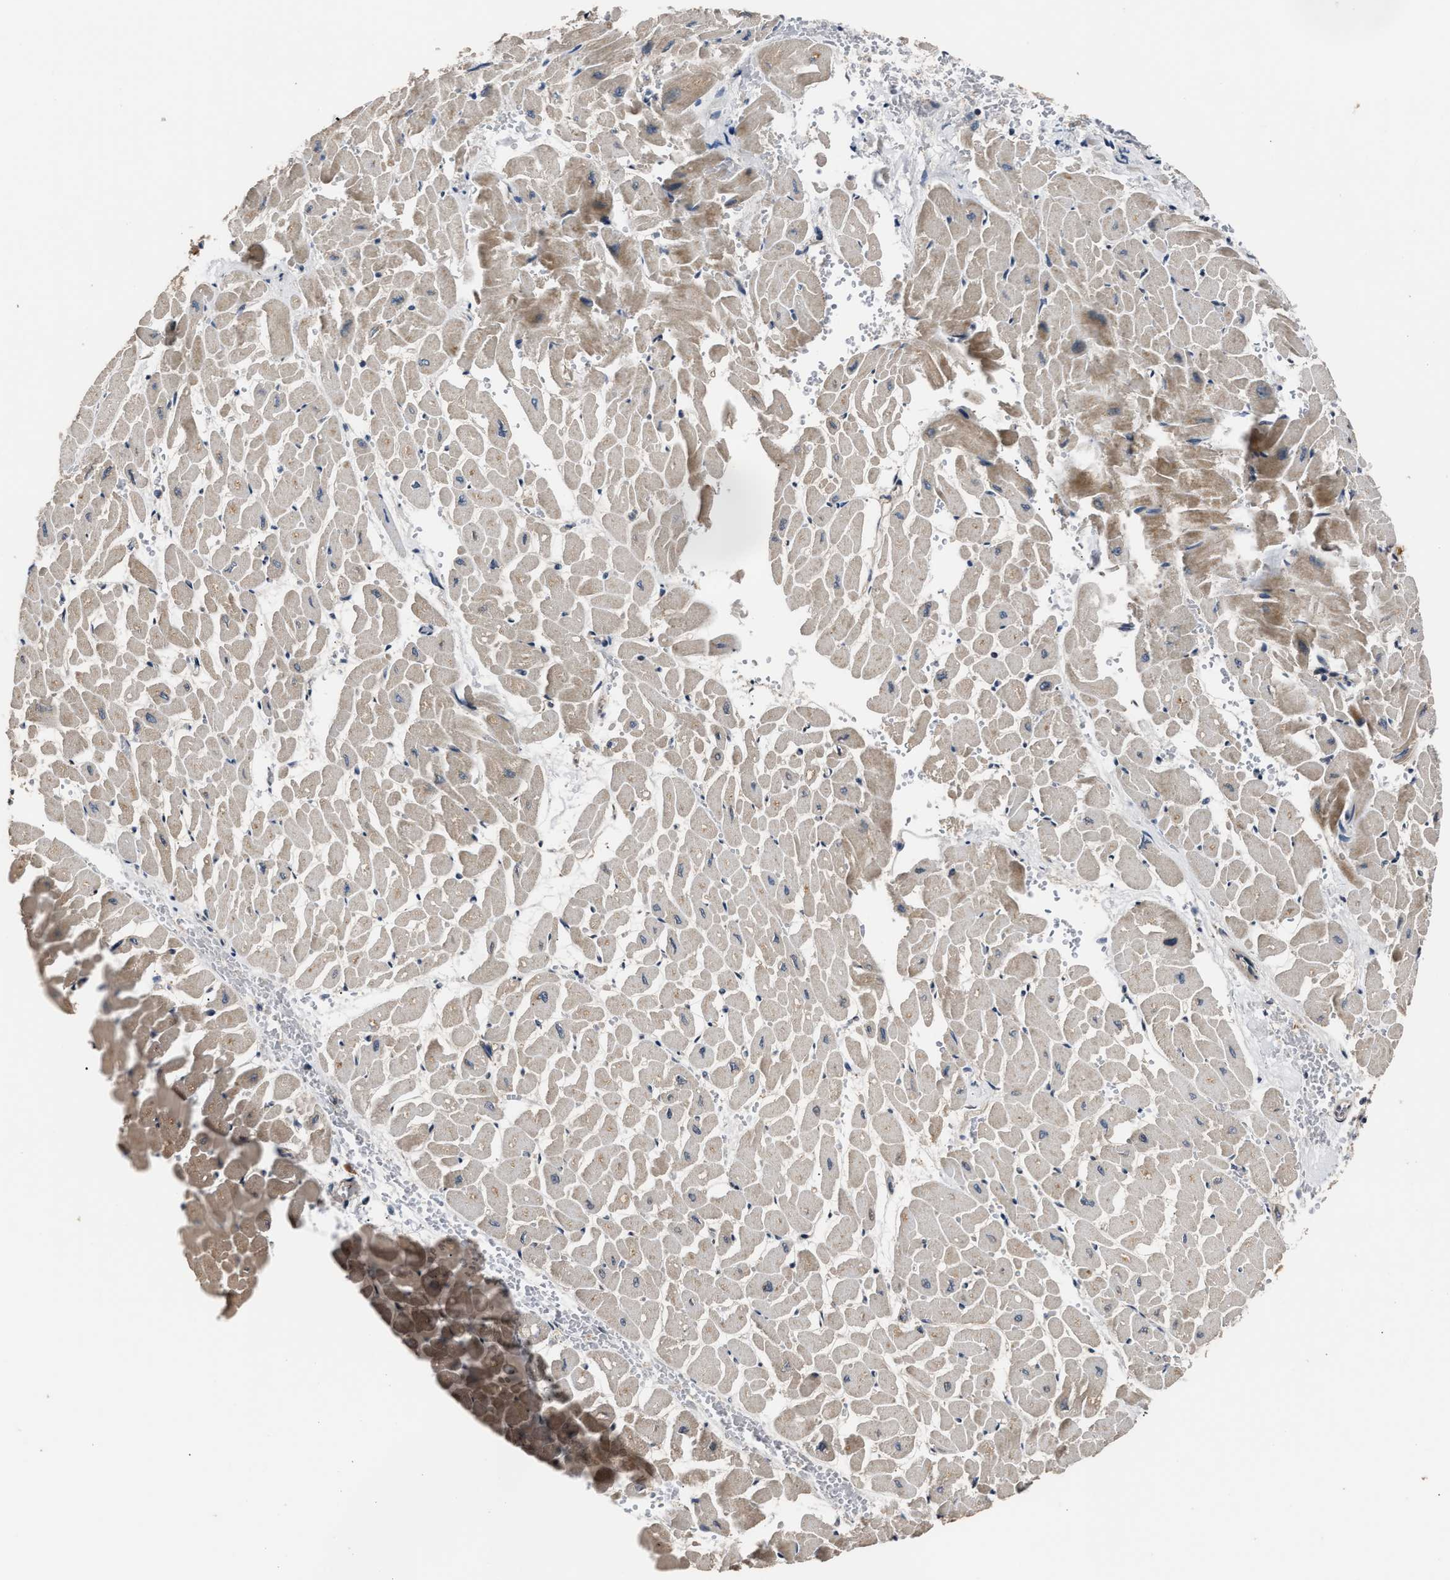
{"staining": {"intensity": "weak", "quantity": ">75%", "location": "cytoplasmic/membranous"}, "tissue": "heart muscle", "cell_type": "Cardiomyocytes", "image_type": "normal", "snomed": [{"axis": "morphology", "description": "Normal tissue, NOS"}, {"axis": "topography", "description": "Heart"}], "caption": "A low amount of weak cytoplasmic/membranous positivity is appreciated in approximately >75% of cardiomyocytes in unremarkable heart muscle.", "gene": "IMPDH2", "patient": {"sex": "male", "age": 45}}